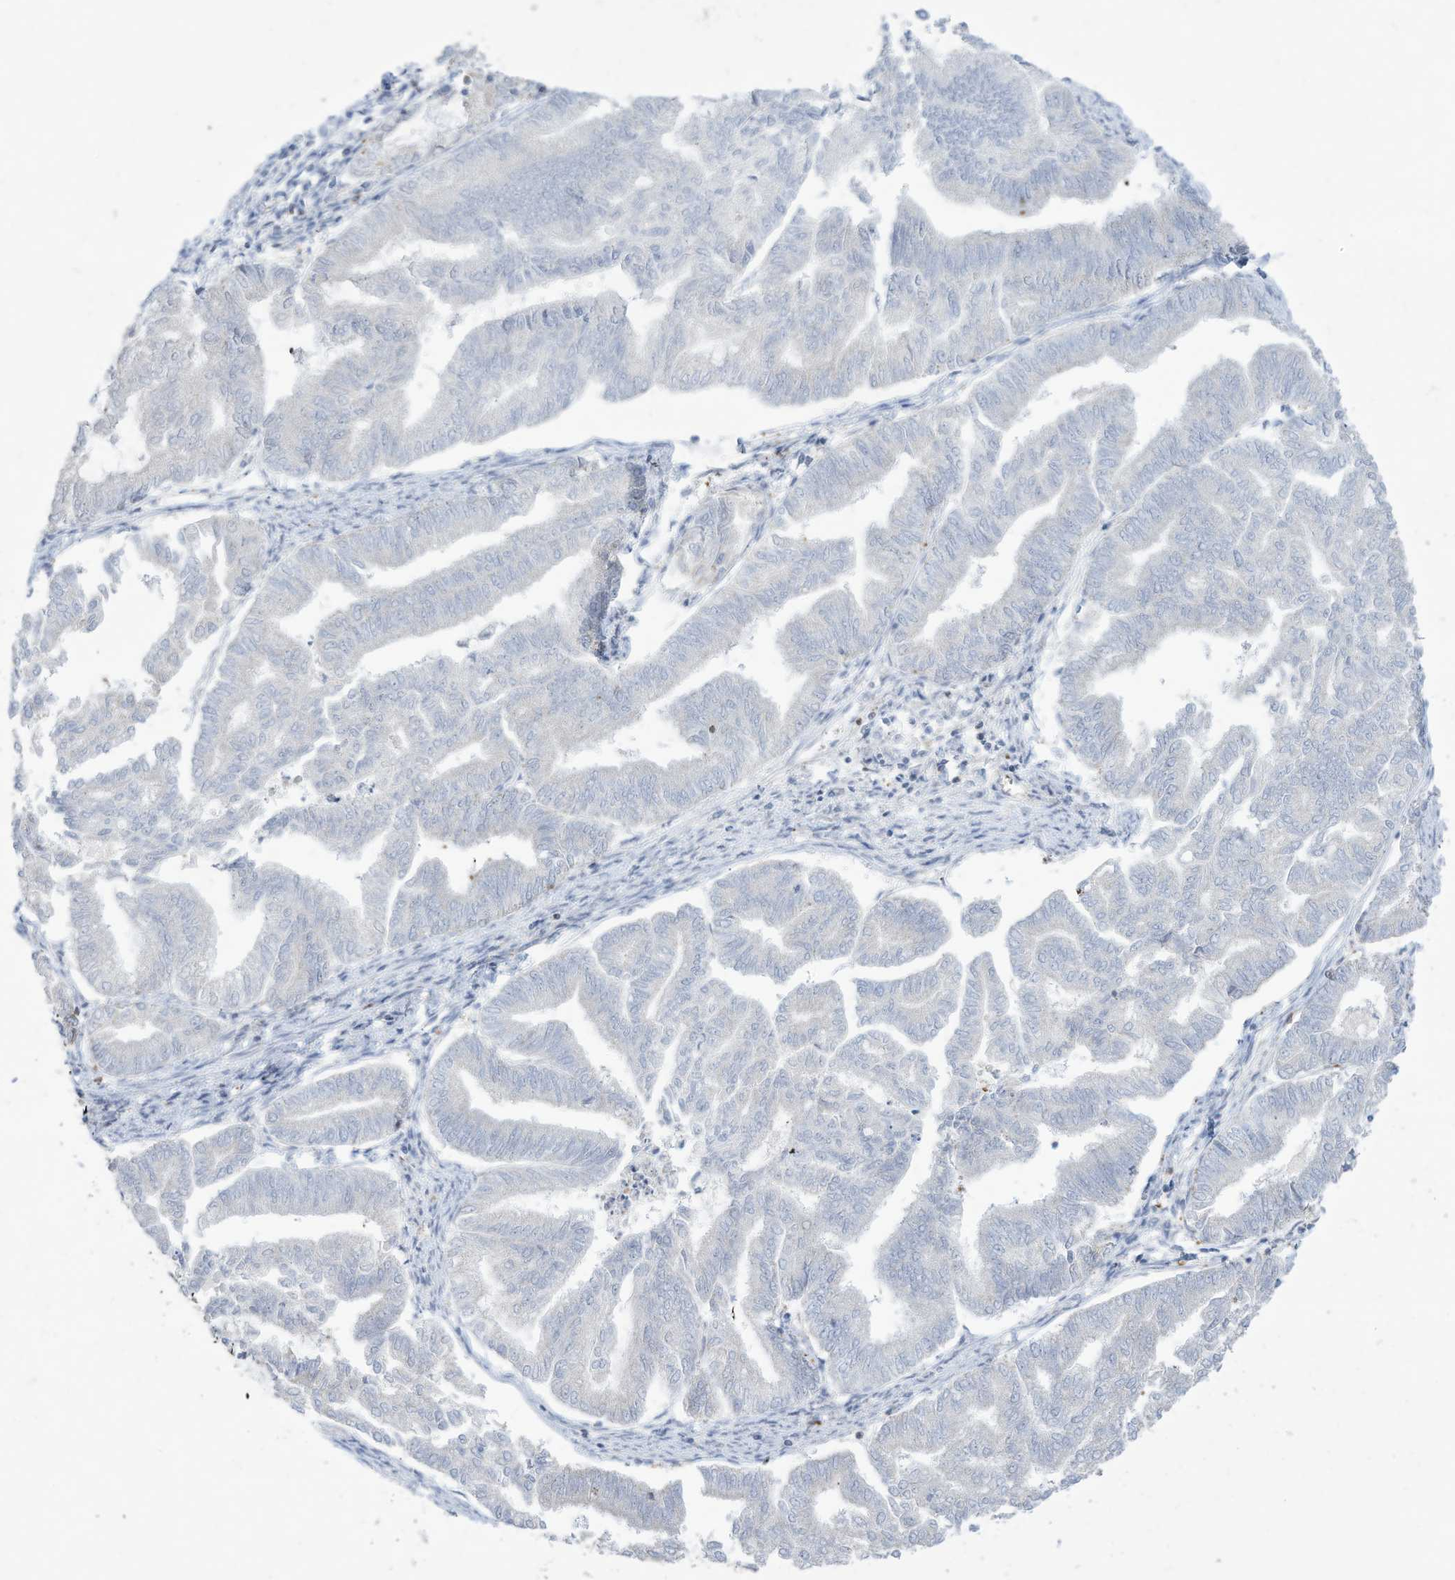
{"staining": {"intensity": "negative", "quantity": "none", "location": "none"}, "tissue": "endometrial cancer", "cell_type": "Tumor cells", "image_type": "cancer", "snomed": [{"axis": "morphology", "description": "Adenocarcinoma, NOS"}, {"axis": "topography", "description": "Endometrium"}], "caption": "DAB immunohistochemical staining of human endometrial cancer reveals no significant staining in tumor cells. (IHC, brightfield microscopy, high magnification).", "gene": "THNSL2", "patient": {"sex": "female", "age": 79}}